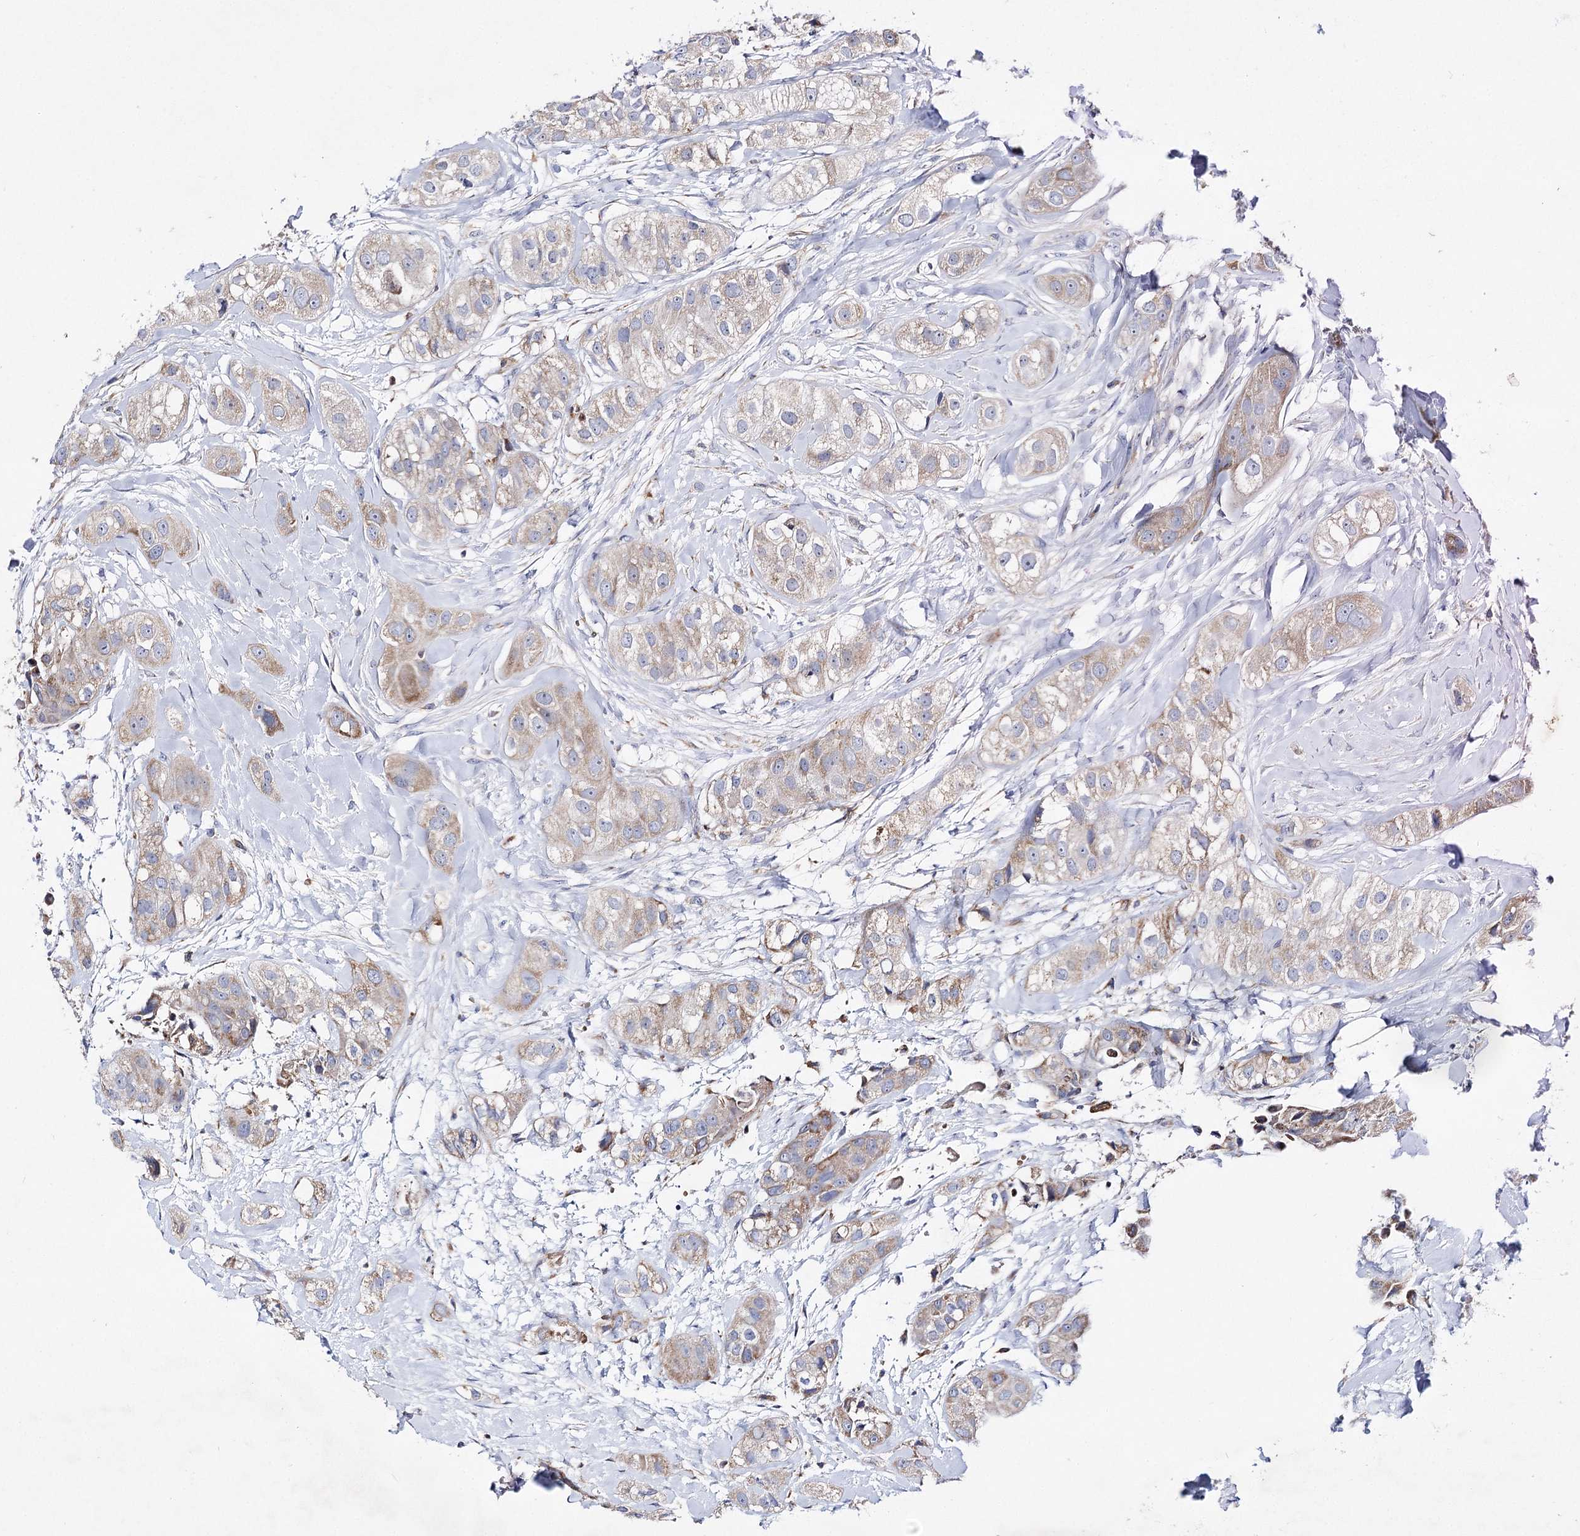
{"staining": {"intensity": "weak", "quantity": ">75%", "location": "cytoplasmic/membranous"}, "tissue": "head and neck cancer", "cell_type": "Tumor cells", "image_type": "cancer", "snomed": [{"axis": "morphology", "description": "Normal tissue, NOS"}, {"axis": "morphology", "description": "Squamous cell carcinoma, NOS"}, {"axis": "topography", "description": "Skeletal muscle"}, {"axis": "topography", "description": "Head-Neck"}], "caption": "Immunohistochemistry histopathology image of human head and neck cancer stained for a protein (brown), which reveals low levels of weak cytoplasmic/membranous staining in approximately >75% of tumor cells.", "gene": "COX15", "patient": {"sex": "male", "age": 51}}